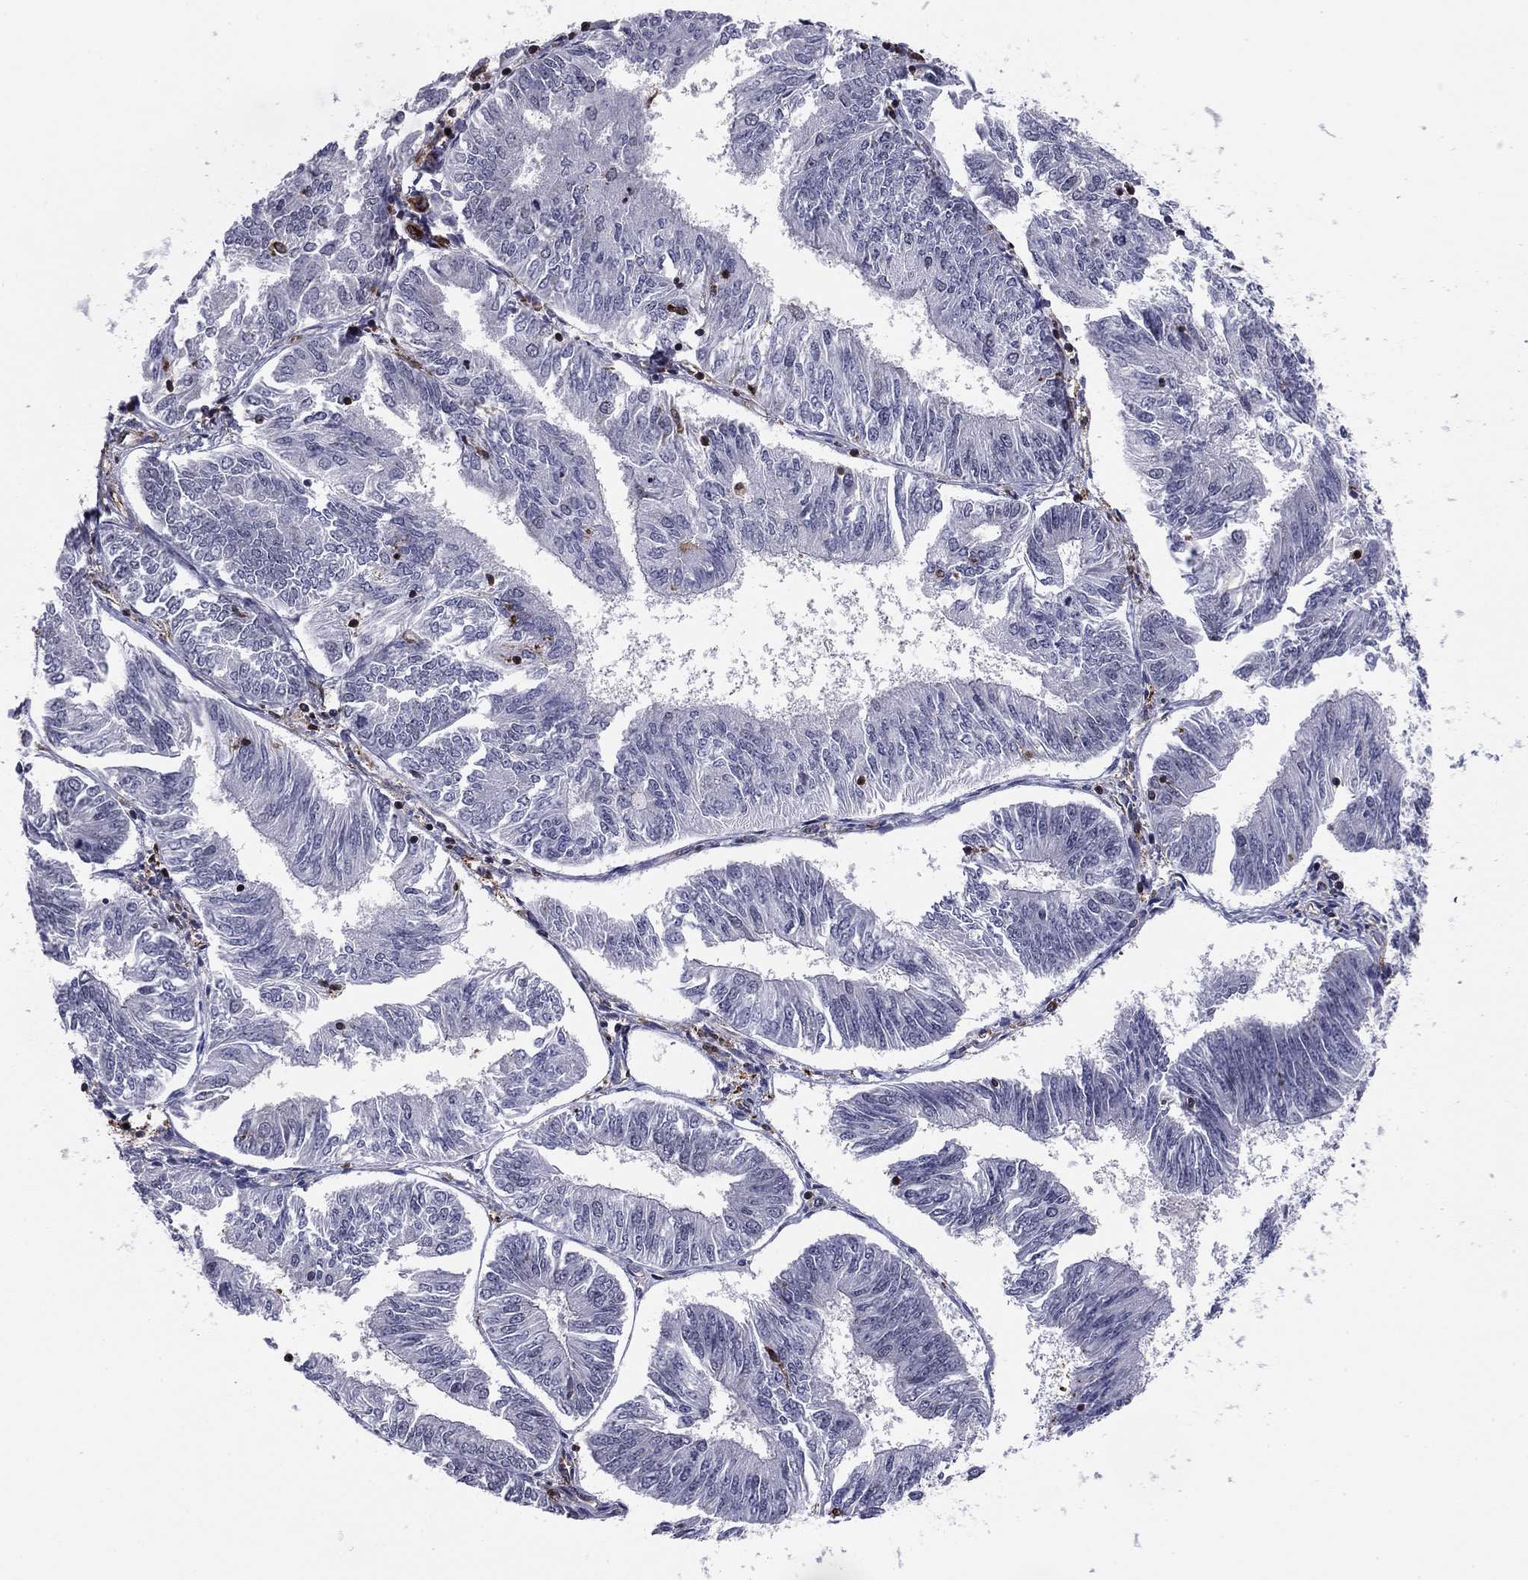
{"staining": {"intensity": "negative", "quantity": "none", "location": "none"}, "tissue": "endometrial cancer", "cell_type": "Tumor cells", "image_type": "cancer", "snomed": [{"axis": "morphology", "description": "Adenocarcinoma, NOS"}, {"axis": "topography", "description": "Endometrium"}], "caption": "An IHC image of adenocarcinoma (endometrial) is shown. There is no staining in tumor cells of adenocarcinoma (endometrial). (Stains: DAB (3,3'-diaminobenzidine) immunohistochemistry with hematoxylin counter stain, Microscopy: brightfield microscopy at high magnification).", "gene": "PLCB2", "patient": {"sex": "female", "age": 58}}